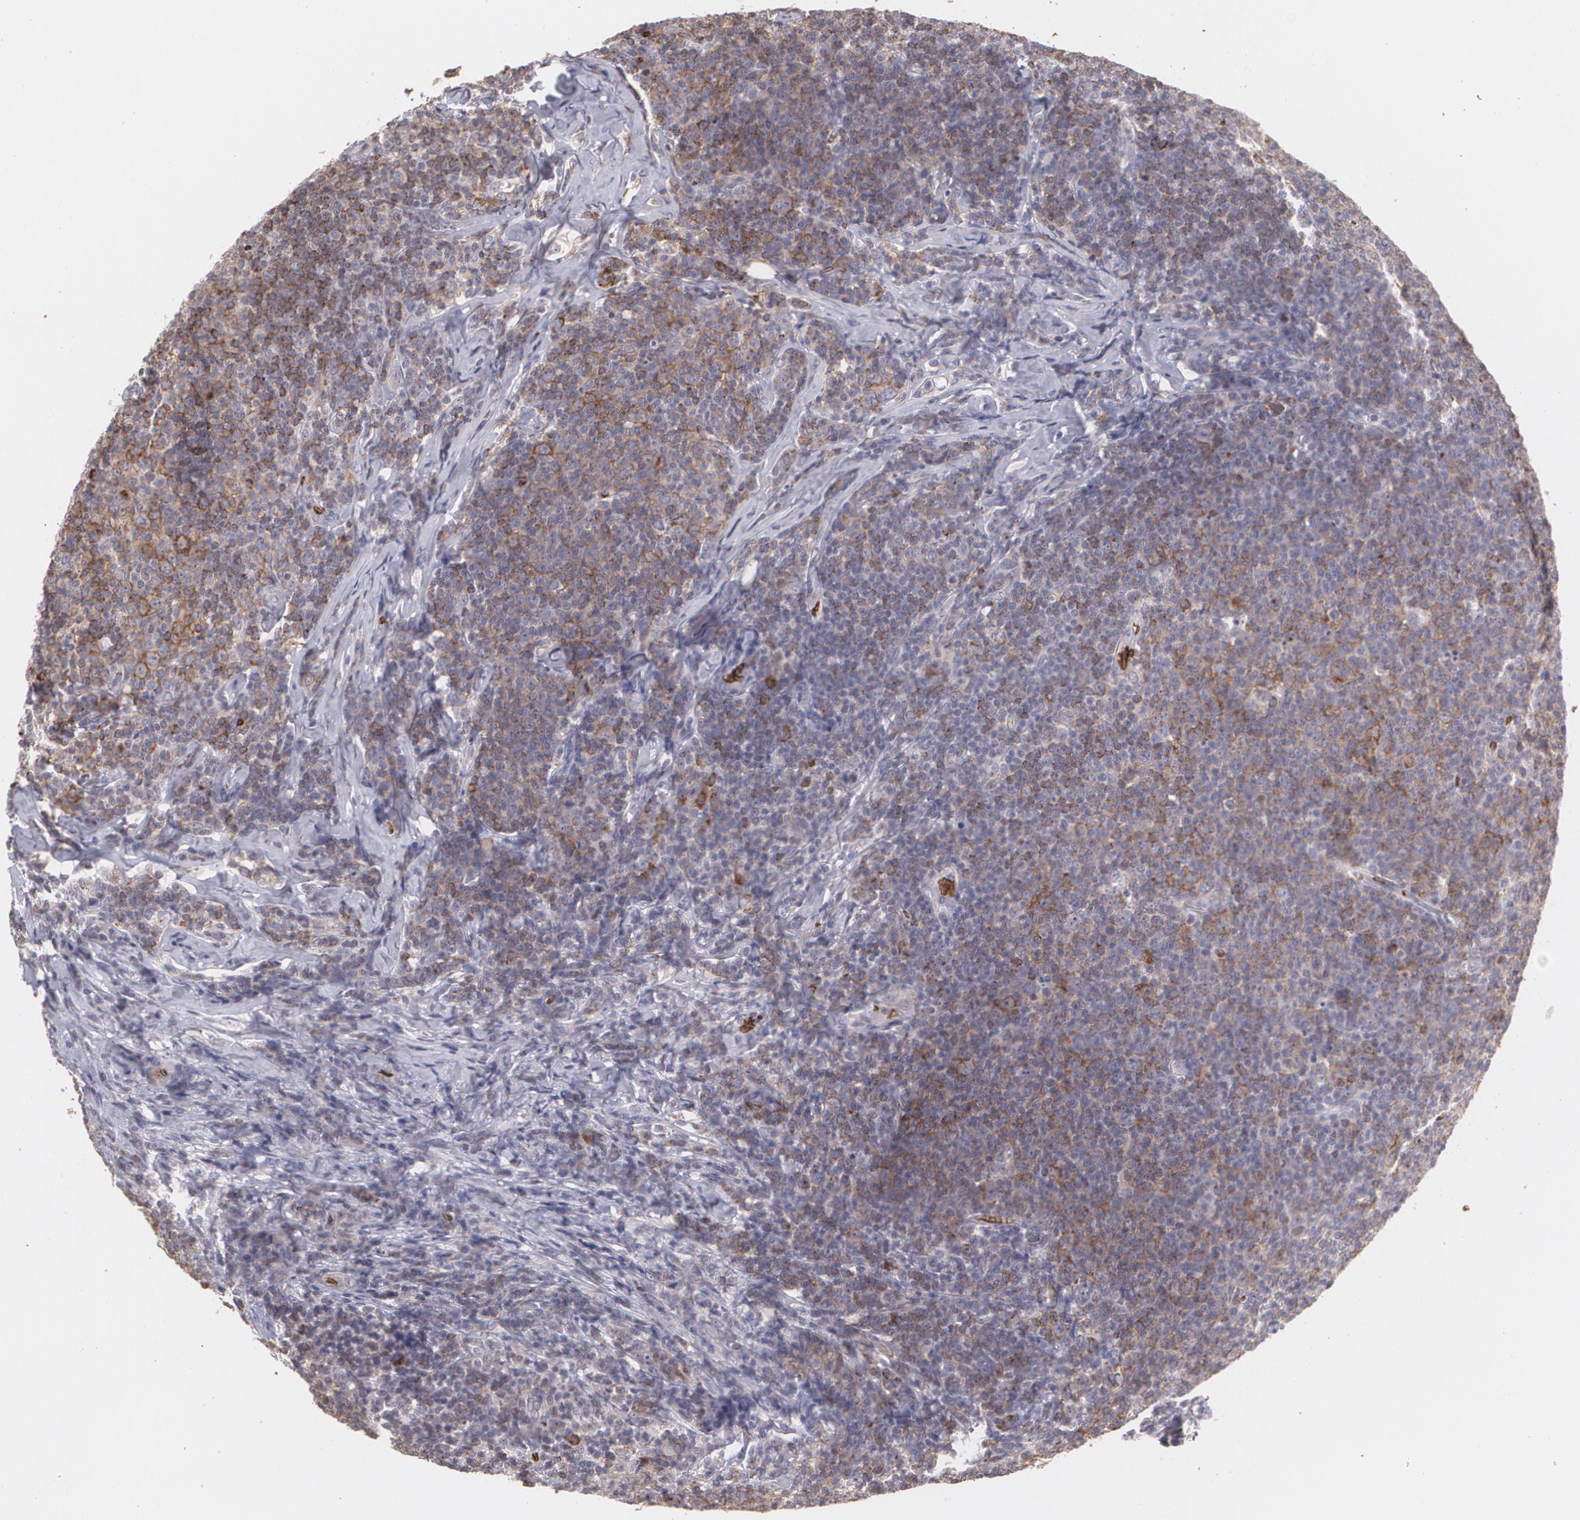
{"staining": {"intensity": "moderate", "quantity": "25%-75%", "location": "cytoplasmic/membranous"}, "tissue": "lymphoma", "cell_type": "Tumor cells", "image_type": "cancer", "snomed": [{"axis": "morphology", "description": "Malignant lymphoma, non-Hodgkin's type, Low grade"}, {"axis": "topography", "description": "Lymph node"}], "caption": "There is medium levels of moderate cytoplasmic/membranous positivity in tumor cells of malignant lymphoma, non-Hodgkin's type (low-grade), as demonstrated by immunohistochemical staining (brown color).", "gene": "SLC2A1", "patient": {"sex": "male", "age": 74}}